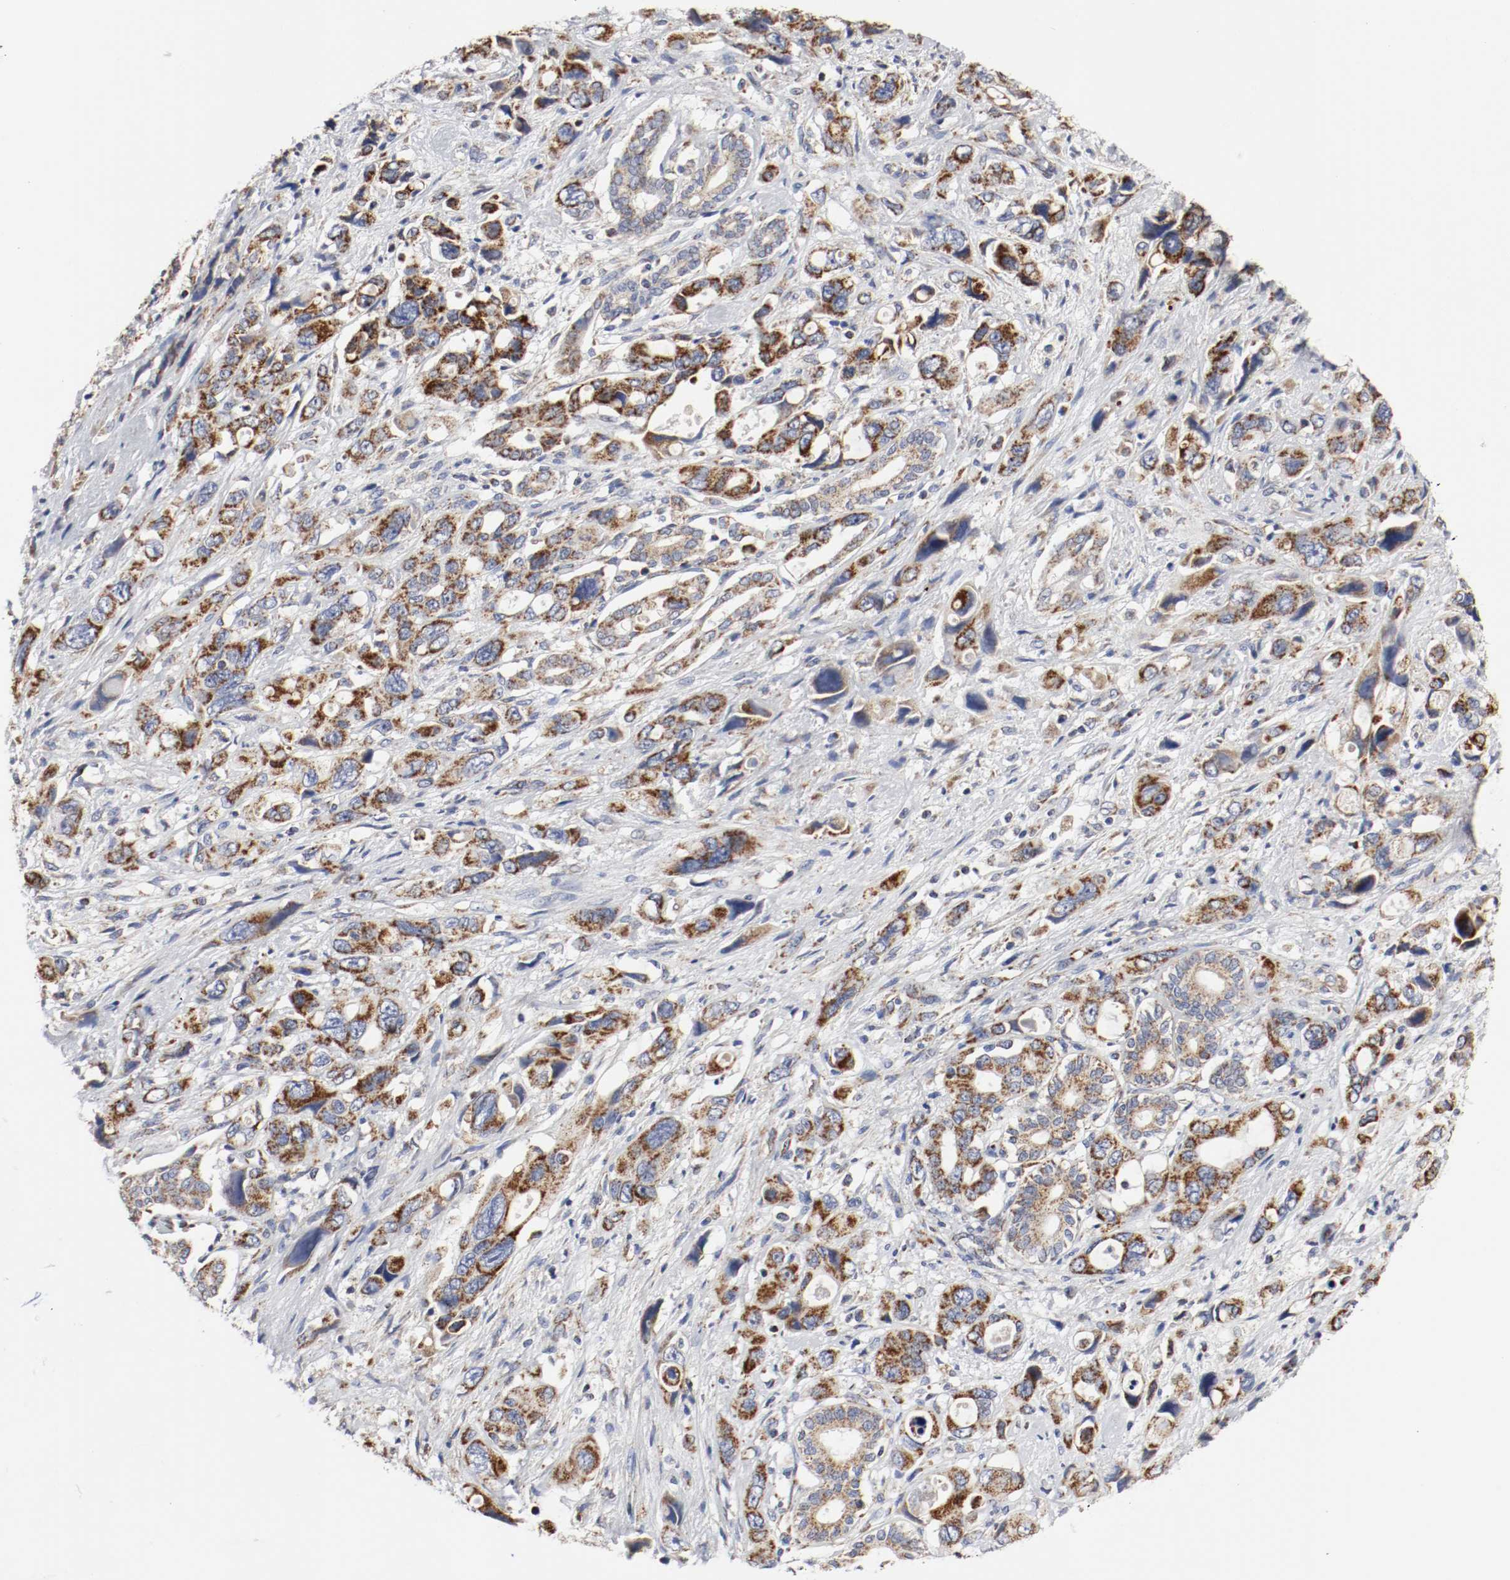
{"staining": {"intensity": "strong", "quantity": ">75%", "location": "cytoplasmic/membranous"}, "tissue": "pancreatic cancer", "cell_type": "Tumor cells", "image_type": "cancer", "snomed": [{"axis": "morphology", "description": "Adenocarcinoma, NOS"}, {"axis": "topography", "description": "Pancreas"}], "caption": "Protein staining by immunohistochemistry (IHC) demonstrates strong cytoplasmic/membranous staining in approximately >75% of tumor cells in pancreatic cancer (adenocarcinoma). Using DAB (brown) and hematoxylin (blue) stains, captured at high magnification using brightfield microscopy.", "gene": "AFG3L2", "patient": {"sex": "male", "age": 46}}